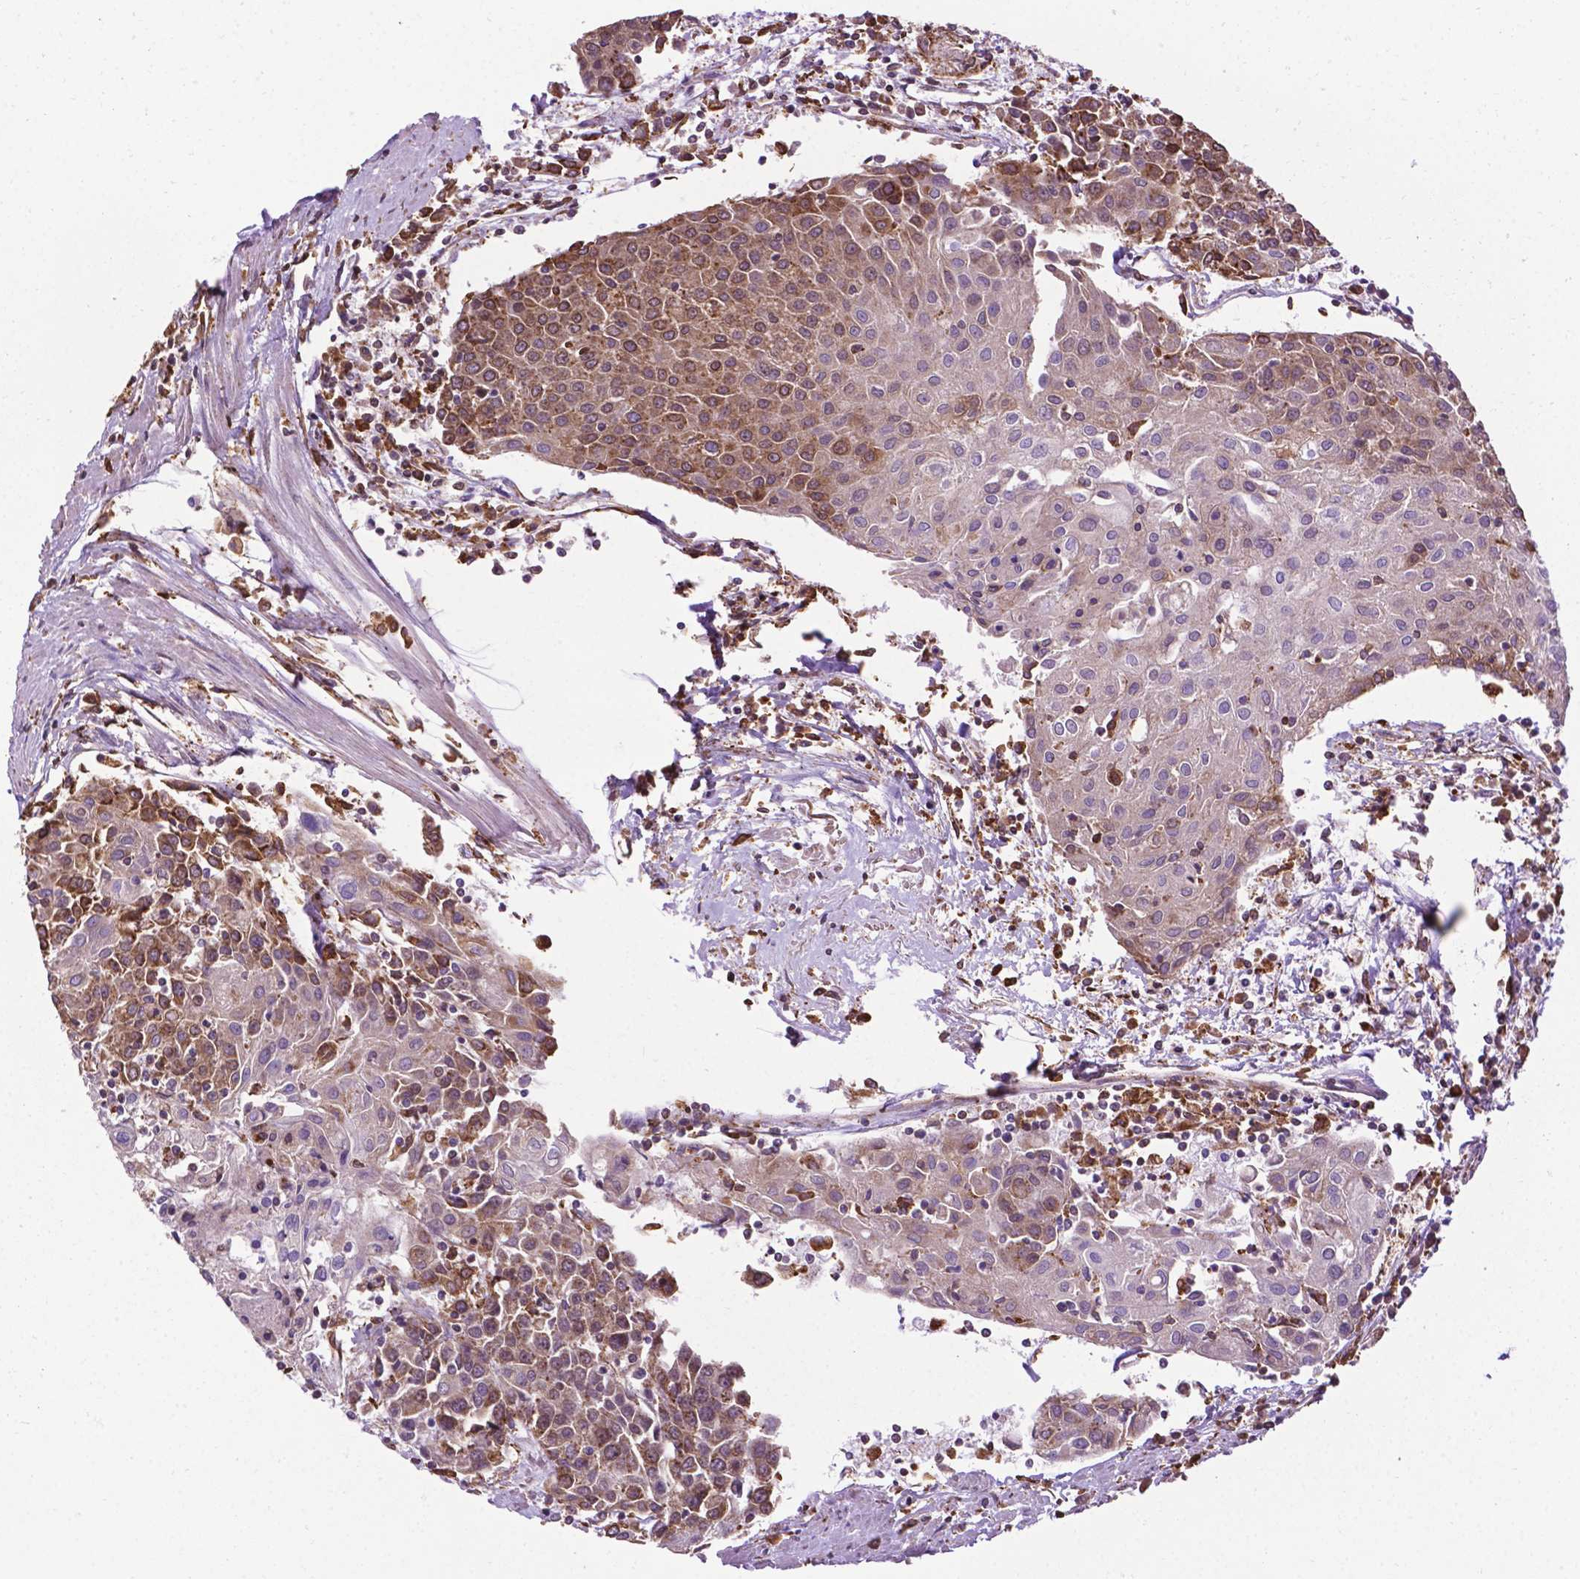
{"staining": {"intensity": "weak", "quantity": "25%-75%", "location": "cytoplasmic/membranous"}, "tissue": "urothelial cancer", "cell_type": "Tumor cells", "image_type": "cancer", "snomed": [{"axis": "morphology", "description": "Urothelial carcinoma, High grade"}, {"axis": "topography", "description": "Urinary bladder"}], "caption": "Brown immunohistochemical staining in urothelial cancer exhibits weak cytoplasmic/membranous staining in approximately 25%-75% of tumor cells.", "gene": "GANAB", "patient": {"sex": "female", "age": 85}}